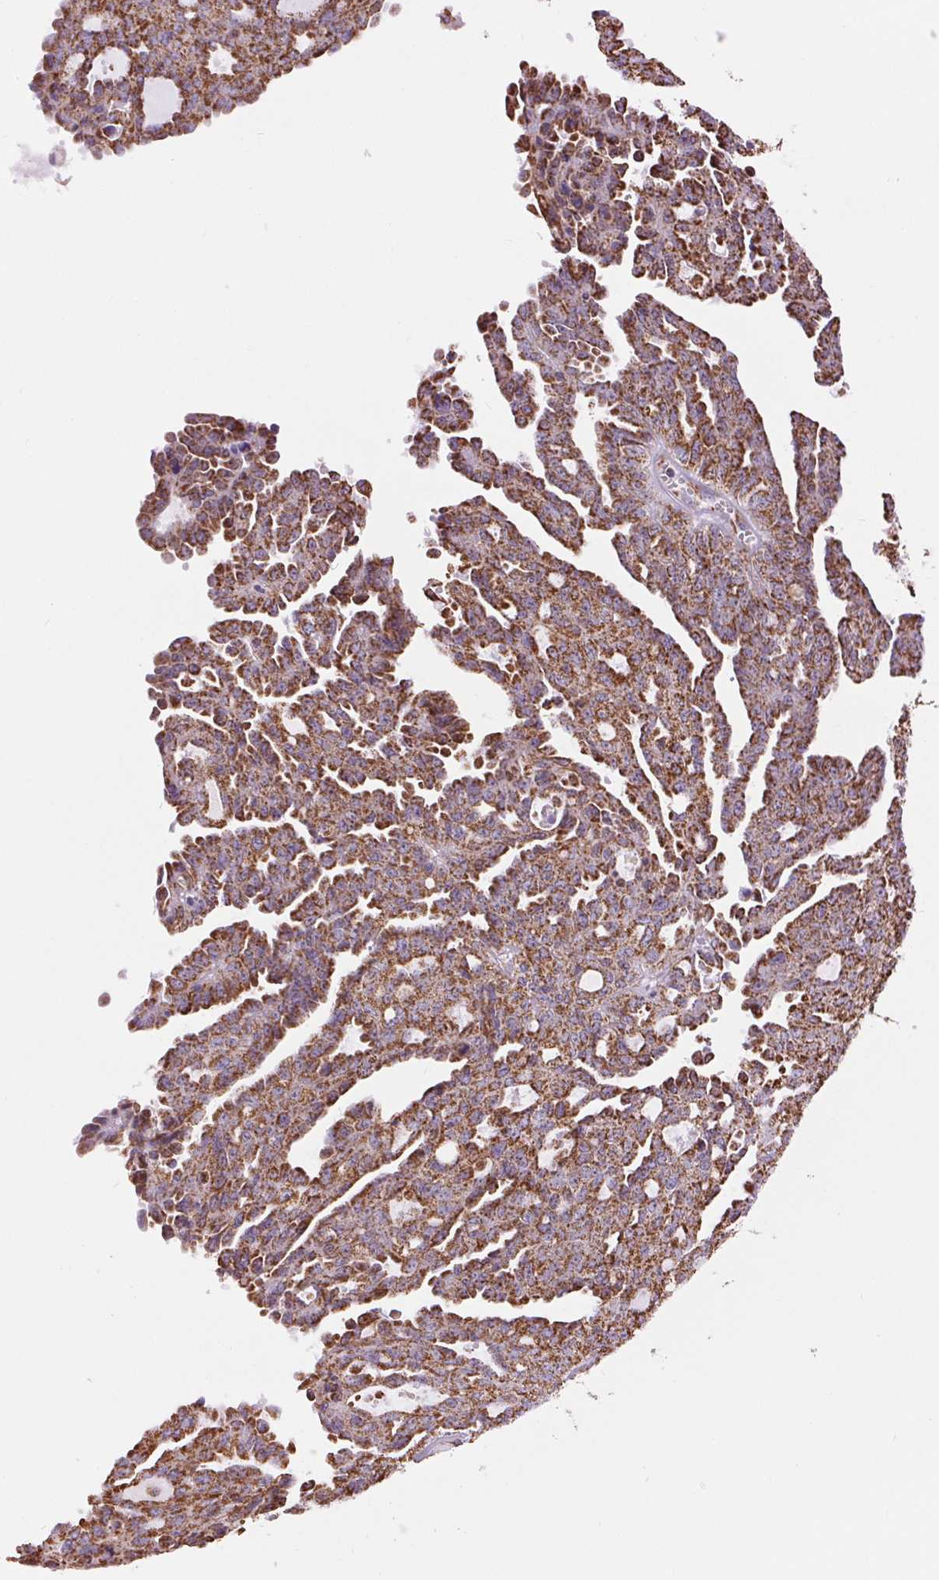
{"staining": {"intensity": "strong", "quantity": ">75%", "location": "cytoplasmic/membranous"}, "tissue": "ovarian cancer", "cell_type": "Tumor cells", "image_type": "cancer", "snomed": [{"axis": "morphology", "description": "Cystadenocarcinoma, serous, NOS"}, {"axis": "topography", "description": "Ovary"}], "caption": "Immunohistochemistry (IHC) (DAB (3,3'-diaminobenzidine)) staining of ovarian cancer (serous cystadenocarcinoma) shows strong cytoplasmic/membranous protein positivity in about >75% of tumor cells. The protein of interest is stained brown, and the nuclei are stained in blue (DAB (3,3'-diaminobenzidine) IHC with brightfield microscopy, high magnification).", "gene": "ATP5PB", "patient": {"sex": "female", "age": 71}}